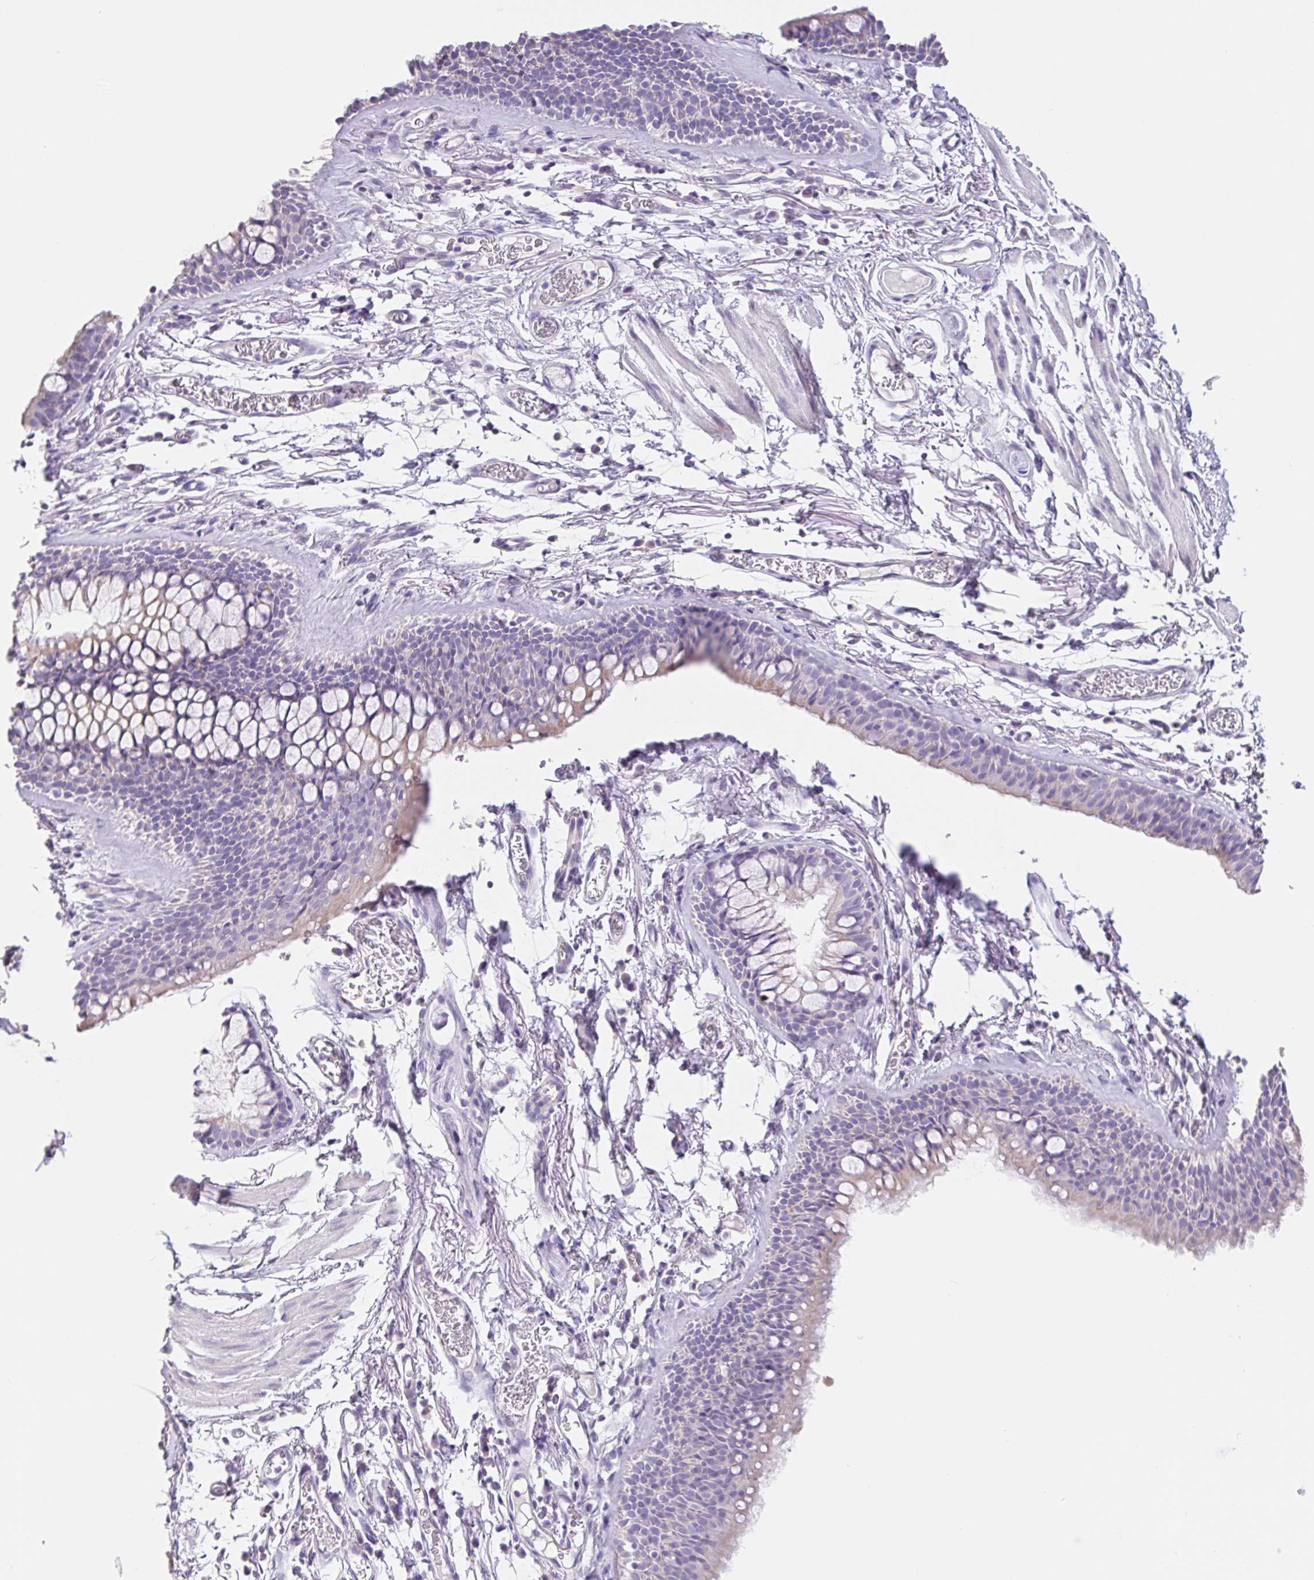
{"staining": {"intensity": "weak", "quantity": "25%-75%", "location": "cytoplasmic/membranous"}, "tissue": "bronchus", "cell_type": "Respiratory epithelial cells", "image_type": "normal", "snomed": [{"axis": "morphology", "description": "Normal tissue, NOS"}, {"axis": "topography", "description": "Cartilage tissue"}, {"axis": "topography", "description": "Bronchus"}], "caption": "Protein expression by immunohistochemistry (IHC) demonstrates weak cytoplasmic/membranous staining in approximately 25%-75% of respiratory epithelial cells in normal bronchus. (DAB IHC with brightfield microscopy, high magnification).", "gene": "FKBP6", "patient": {"sex": "female", "age": 79}}